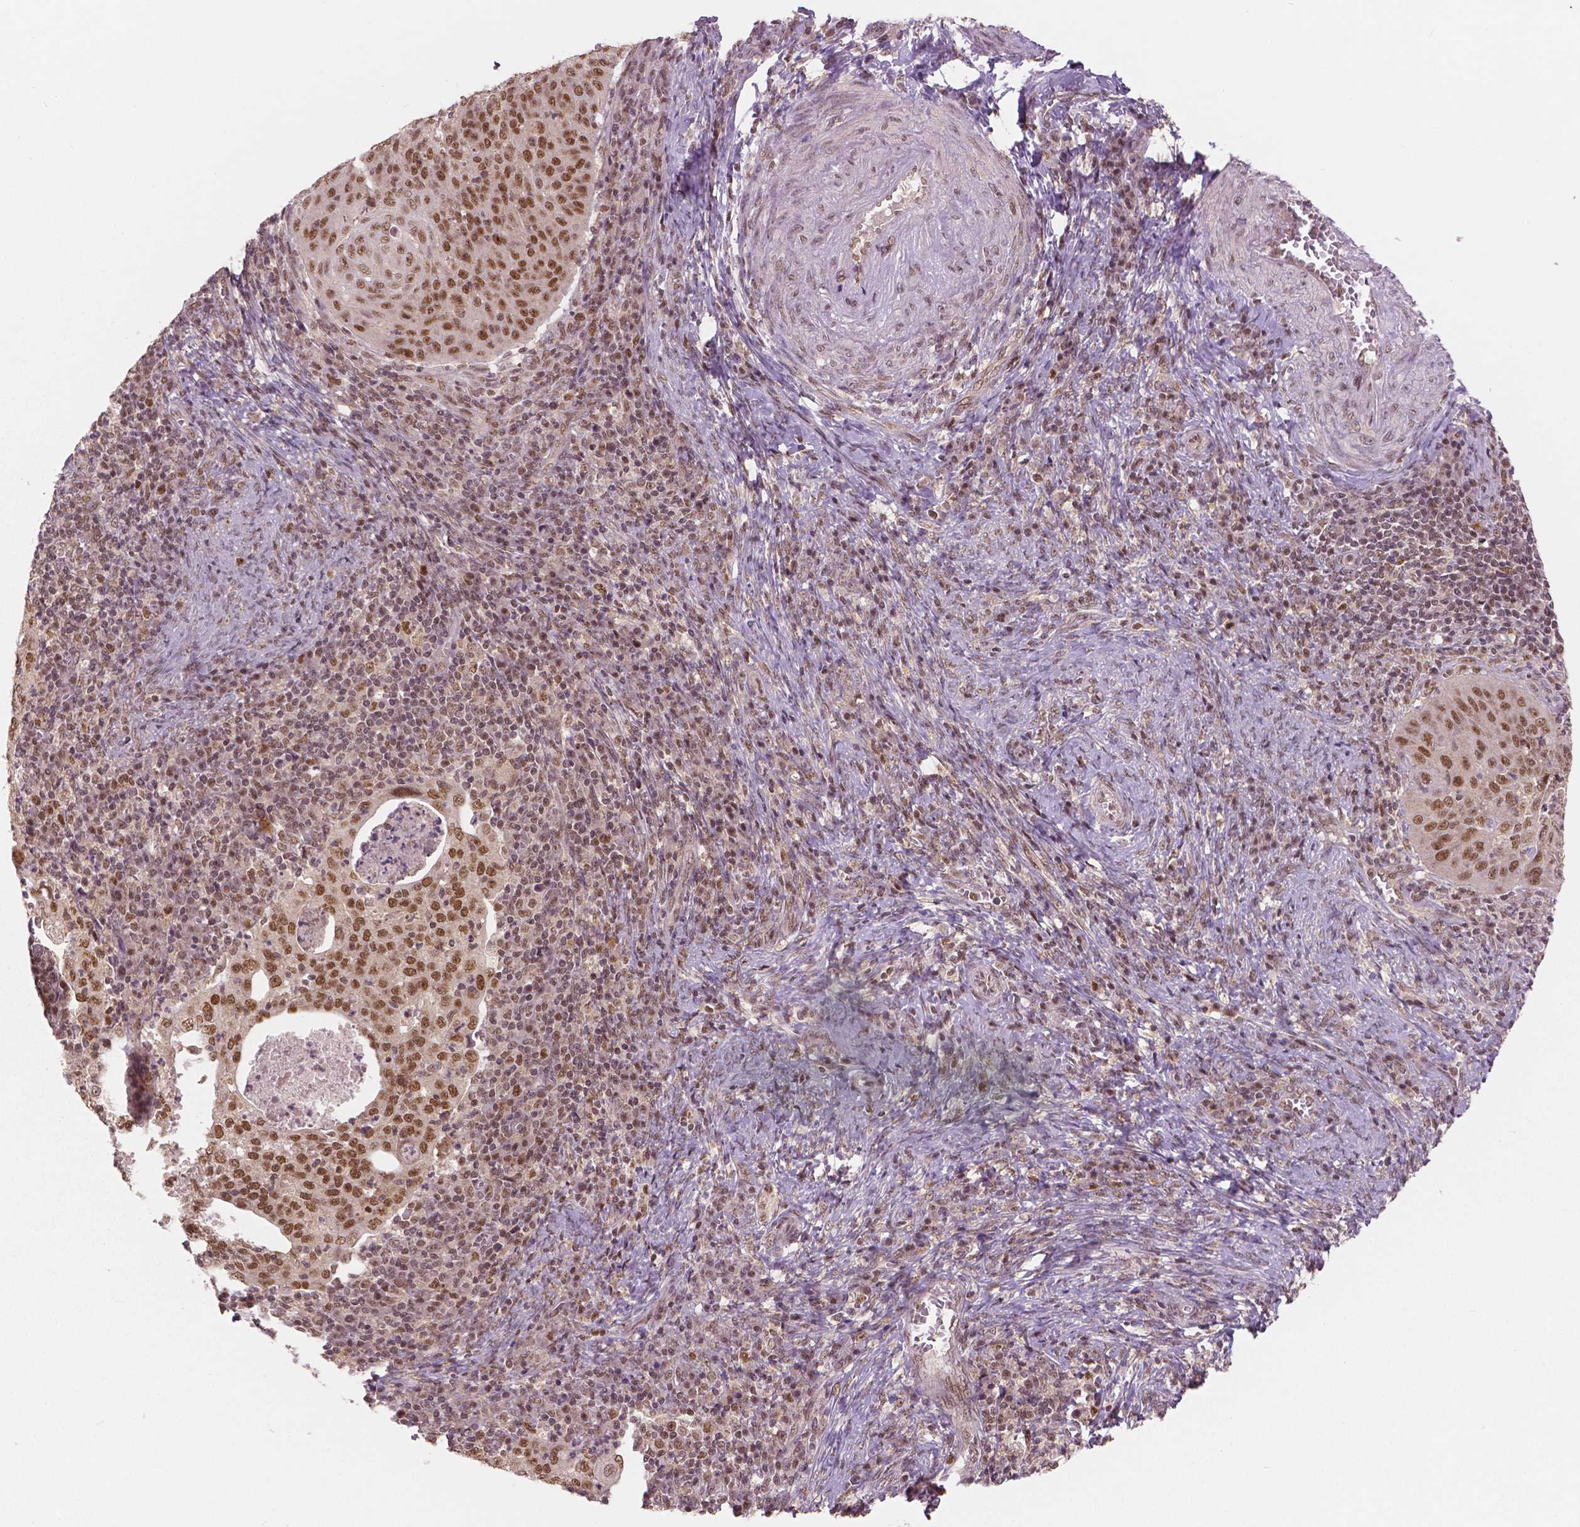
{"staining": {"intensity": "strong", "quantity": ">75%", "location": "nuclear"}, "tissue": "cervical cancer", "cell_type": "Tumor cells", "image_type": "cancer", "snomed": [{"axis": "morphology", "description": "Squamous cell carcinoma, NOS"}, {"axis": "topography", "description": "Cervix"}], "caption": "Approximately >75% of tumor cells in squamous cell carcinoma (cervical) exhibit strong nuclear protein expression as visualized by brown immunohistochemical staining.", "gene": "NSD2", "patient": {"sex": "female", "age": 39}}